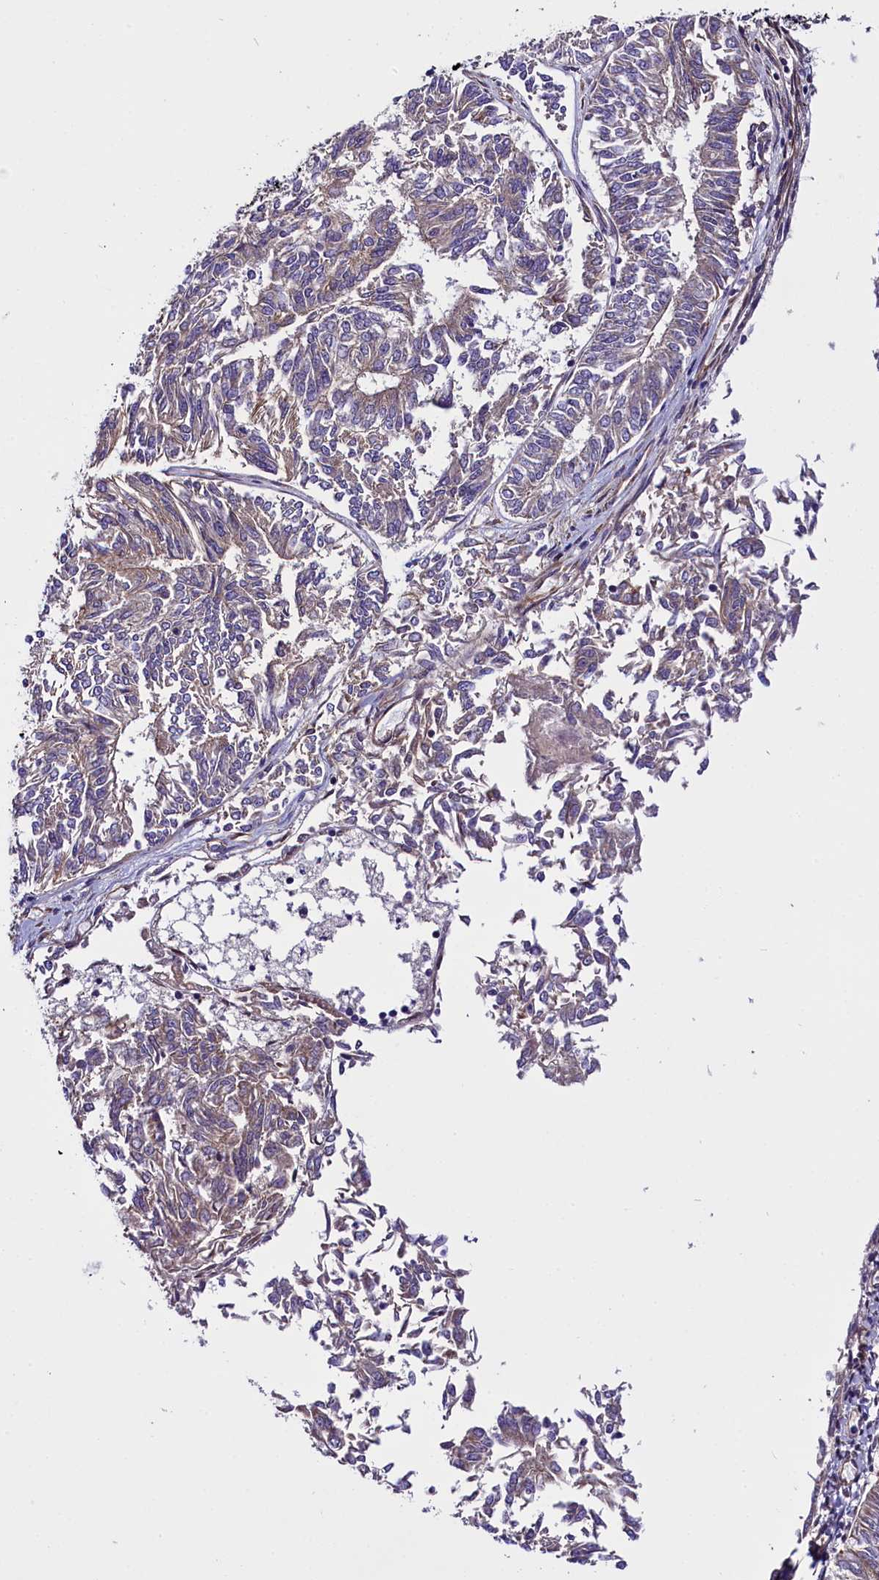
{"staining": {"intensity": "weak", "quantity": "25%-75%", "location": "cytoplasmic/membranous"}, "tissue": "endometrial cancer", "cell_type": "Tumor cells", "image_type": "cancer", "snomed": [{"axis": "morphology", "description": "Adenocarcinoma, NOS"}, {"axis": "topography", "description": "Endometrium"}], "caption": "Adenocarcinoma (endometrial) was stained to show a protein in brown. There is low levels of weak cytoplasmic/membranous positivity in approximately 25%-75% of tumor cells. The protein of interest is stained brown, and the nuclei are stained in blue (DAB IHC with brightfield microscopy, high magnification).", "gene": "UACA", "patient": {"sex": "female", "age": 58}}